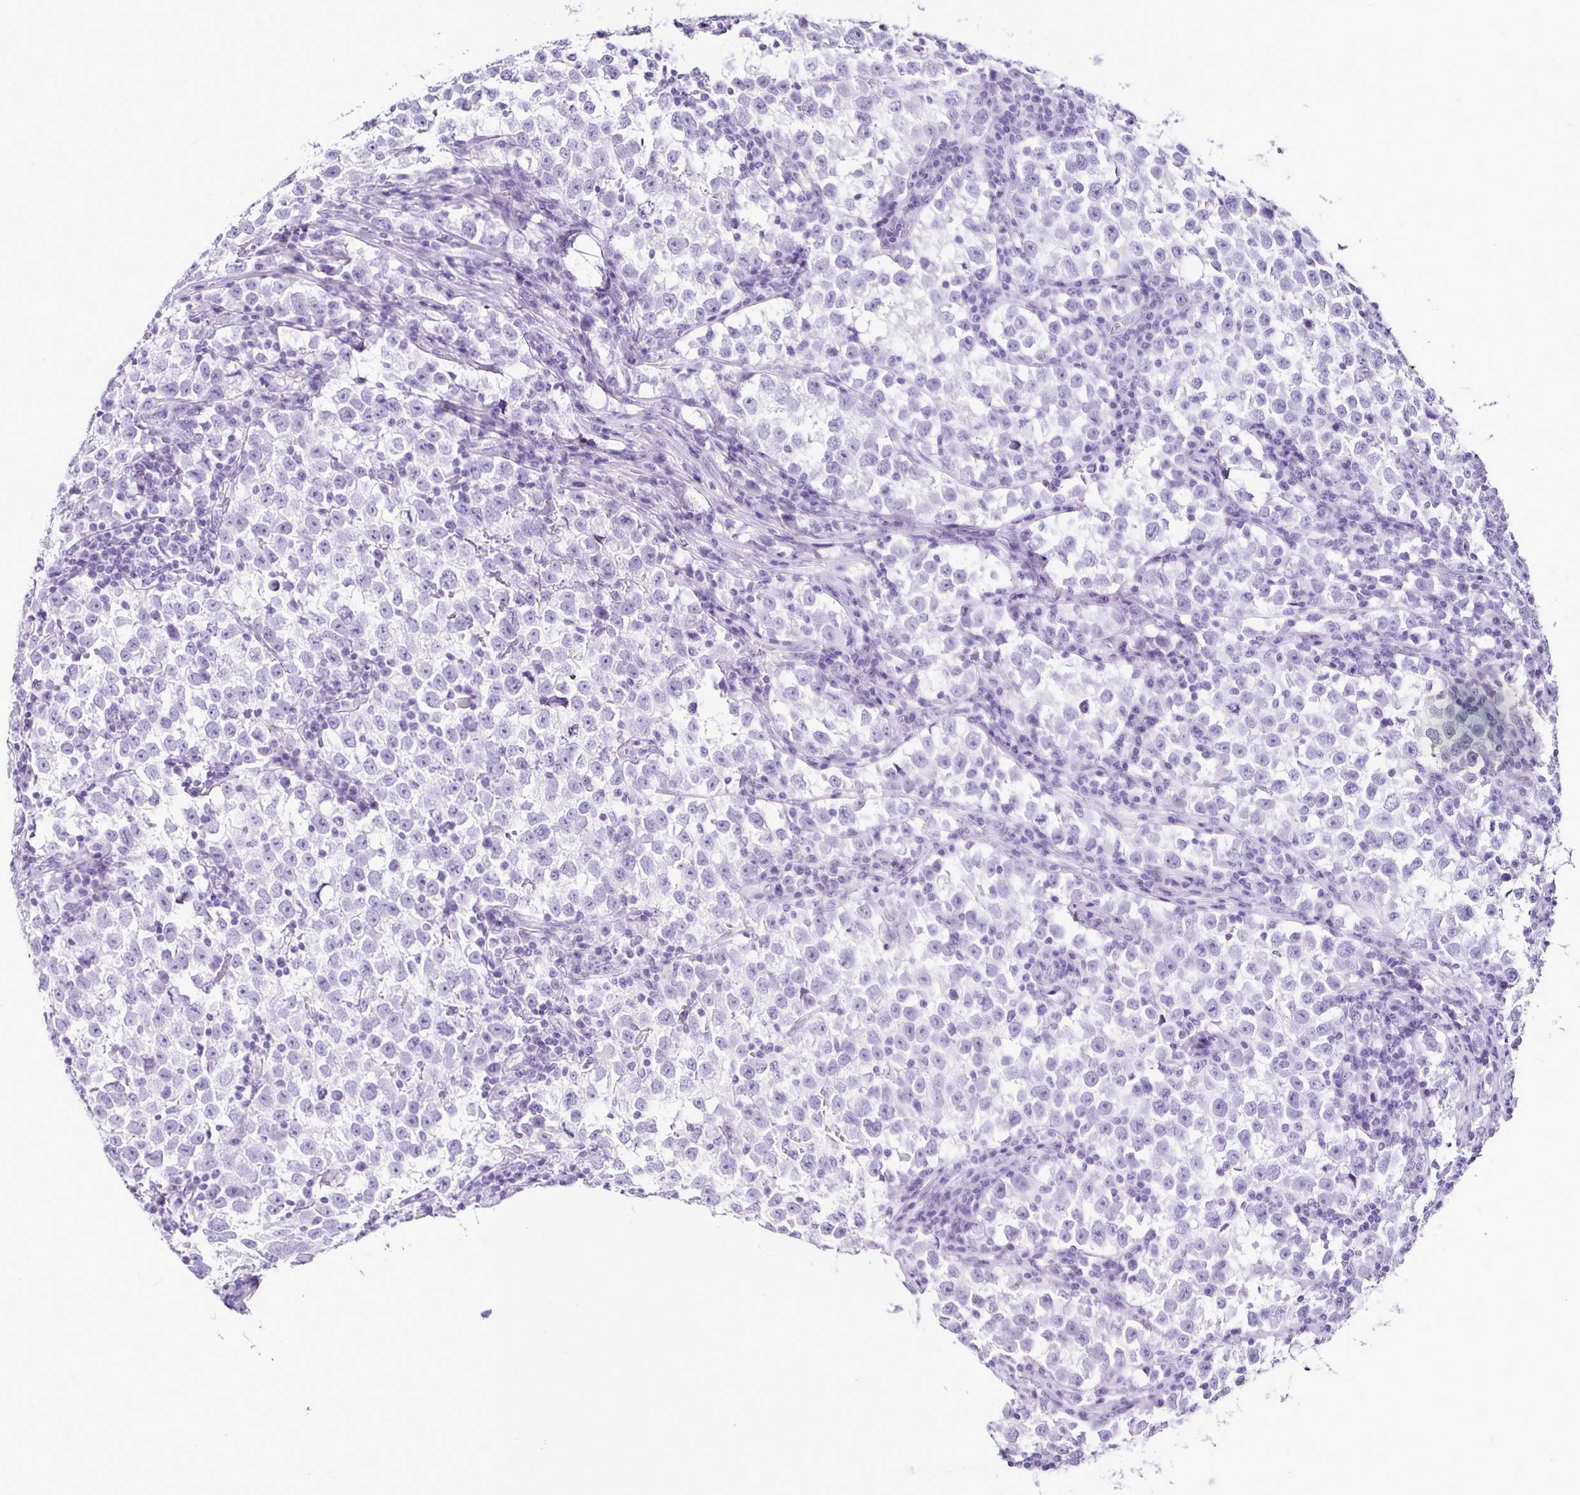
{"staining": {"intensity": "negative", "quantity": "none", "location": "none"}, "tissue": "testis cancer", "cell_type": "Tumor cells", "image_type": "cancer", "snomed": [{"axis": "morphology", "description": "Normal tissue, NOS"}, {"axis": "morphology", "description": "Seminoma, NOS"}, {"axis": "topography", "description": "Testis"}], "caption": "DAB (3,3'-diaminobenzidine) immunohistochemical staining of human testis cancer exhibits no significant positivity in tumor cells.", "gene": "SERPINB3", "patient": {"sex": "male", "age": 43}}